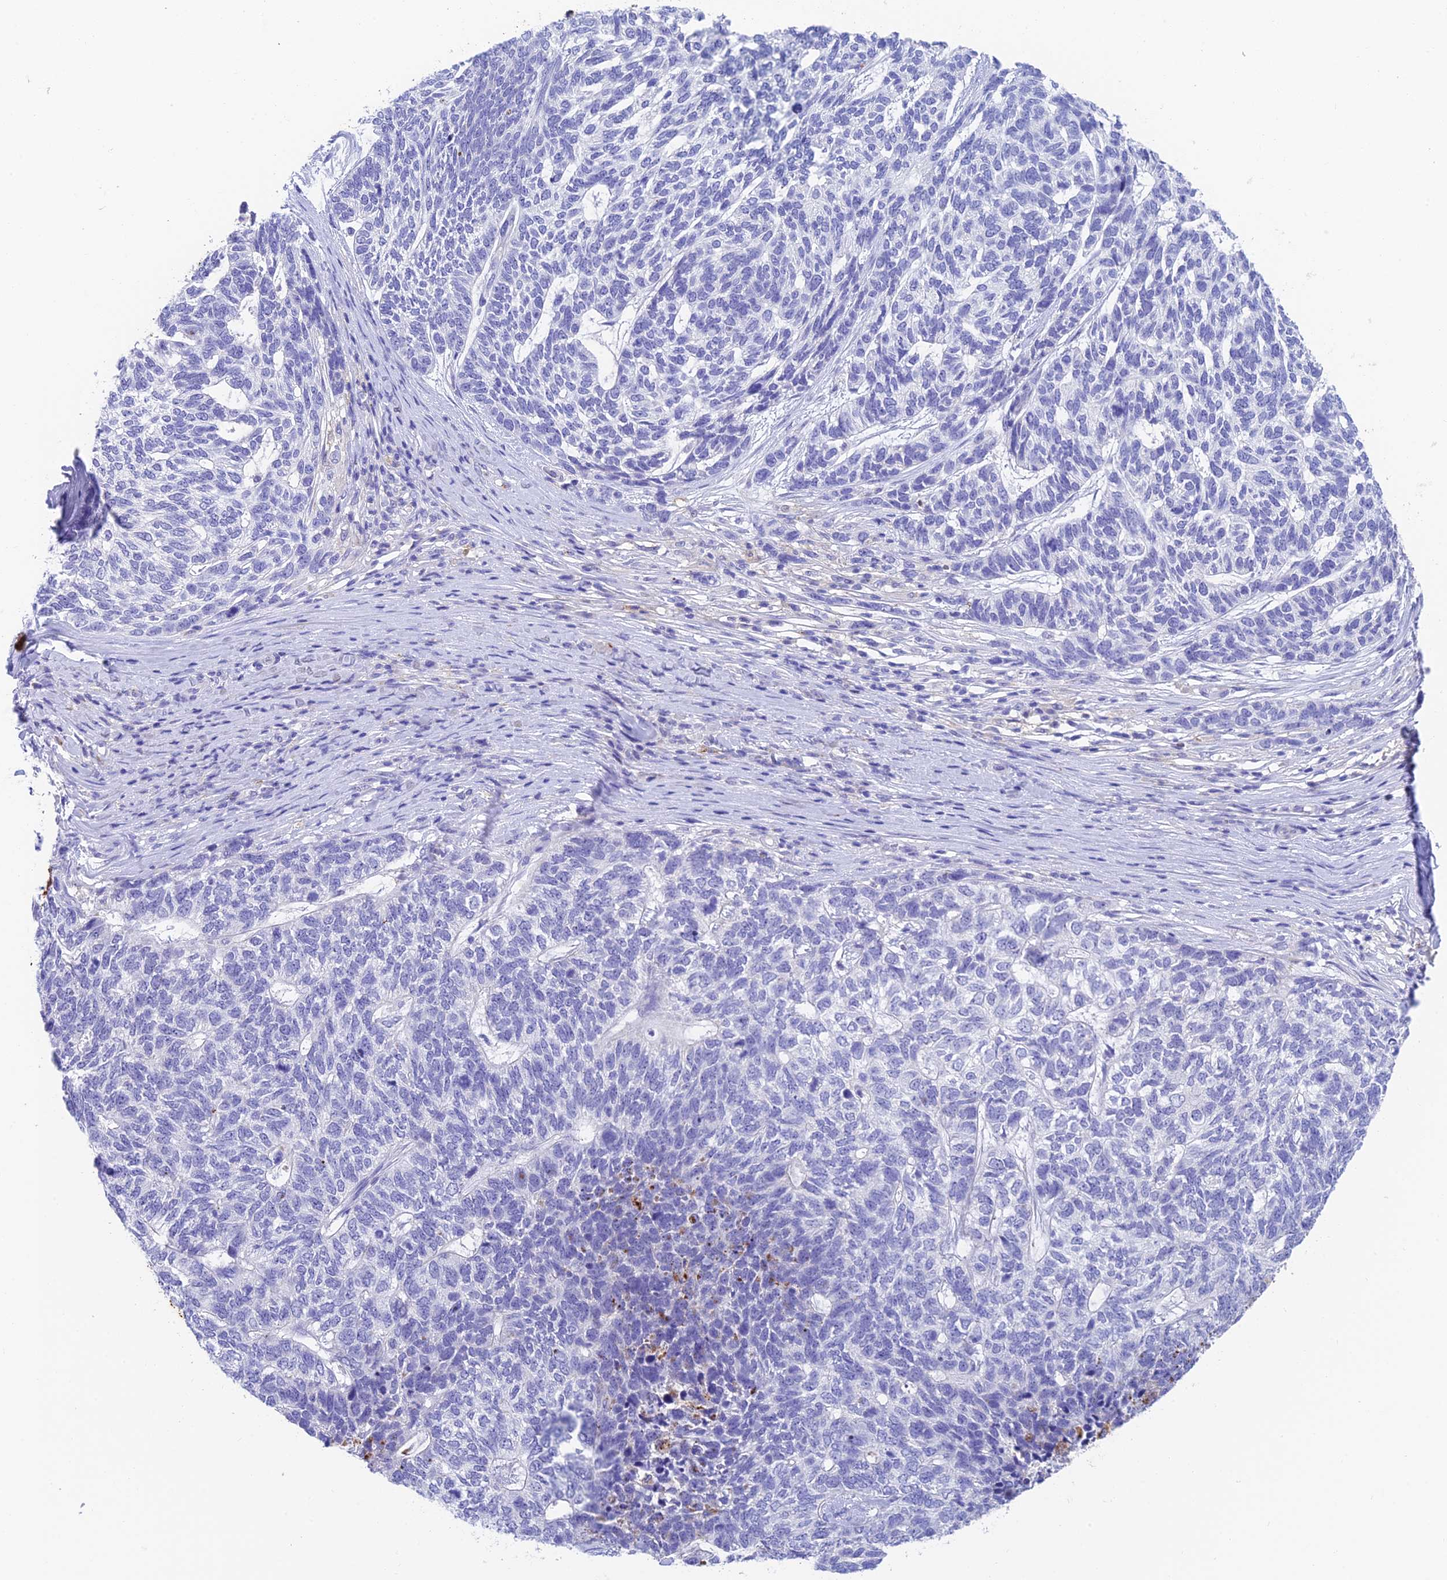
{"staining": {"intensity": "negative", "quantity": "none", "location": "none"}, "tissue": "skin cancer", "cell_type": "Tumor cells", "image_type": "cancer", "snomed": [{"axis": "morphology", "description": "Basal cell carcinoma"}, {"axis": "topography", "description": "Skin"}], "caption": "The image shows no significant staining in tumor cells of basal cell carcinoma (skin). Brightfield microscopy of immunohistochemistry (IHC) stained with DAB (3,3'-diaminobenzidine) (brown) and hematoxylin (blue), captured at high magnification.", "gene": "ADAMTS13", "patient": {"sex": "female", "age": 65}}